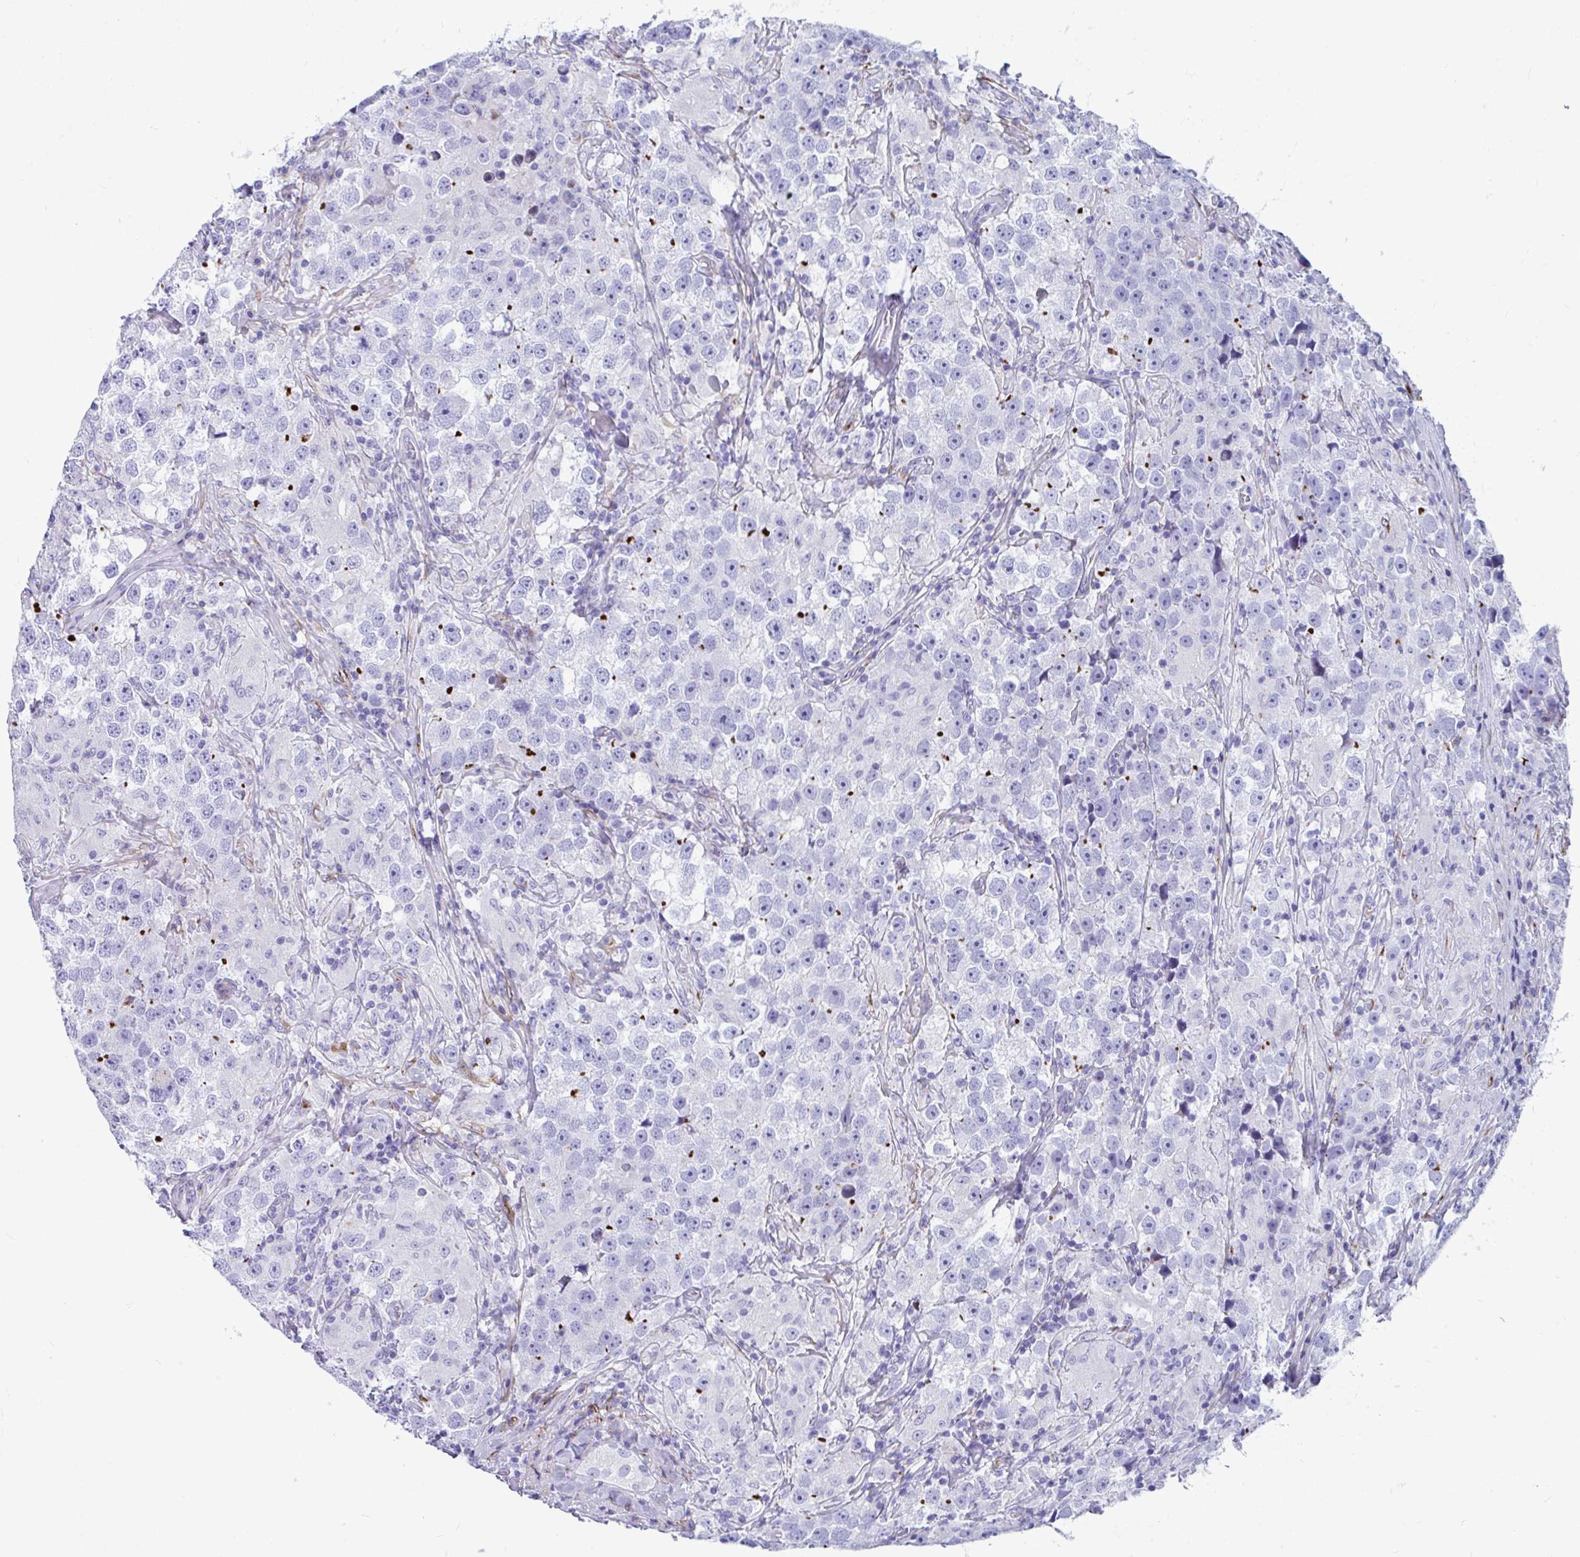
{"staining": {"intensity": "negative", "quantity": "none", "location": "none"}, "tissue": "testis cancer", "cell_type": "Tumor cells", "image_type": "cancer", "snomed": [{"axis": "morphology", "description": "Seminoma, NOS"}, {"axis": "topography", "description": "Testis"}], "caption": "Testis cancer stained for a protein using immunohistochemistry reveals no positivity tumor cells.", "gene": "GRXCR2", "patient": {"sex": "male", "age": 46}}